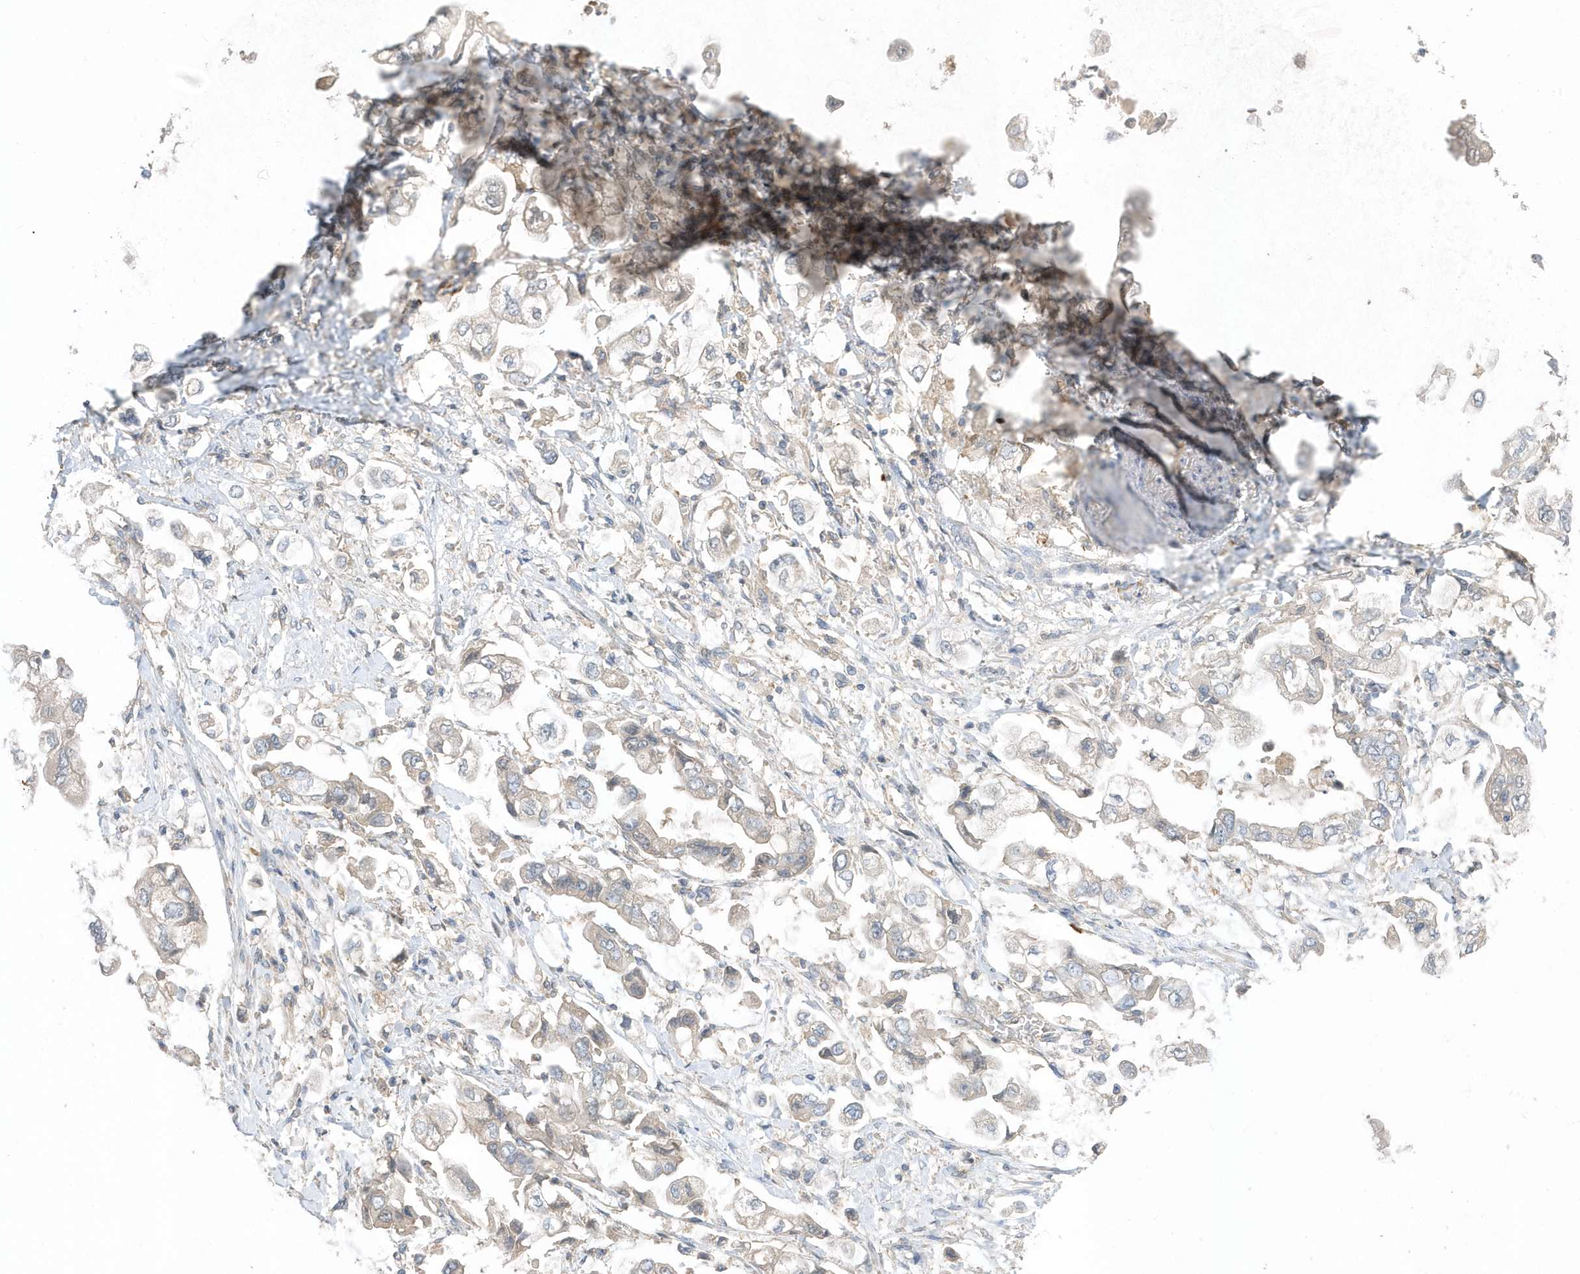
{"staining": {"intensity": "weak", "quantity": "<25%", "location": "cytoplasmic/membranous"}, "tissue": "stomach cancer", "cell_type": "Tumor cells", "image_type": "cancer", "snomed": [{"axis": "morphology", "description": "Adenocarcinoma, NOS"}, {"axis": "topography", "description": "Stomach"}], "caption": "Immunohistochemical staining of human adenocarcinoma (stomach) displays no significant expression in tumor cells.", "gene": "USP53", "patient": {"sex": "male", "age": 62}}